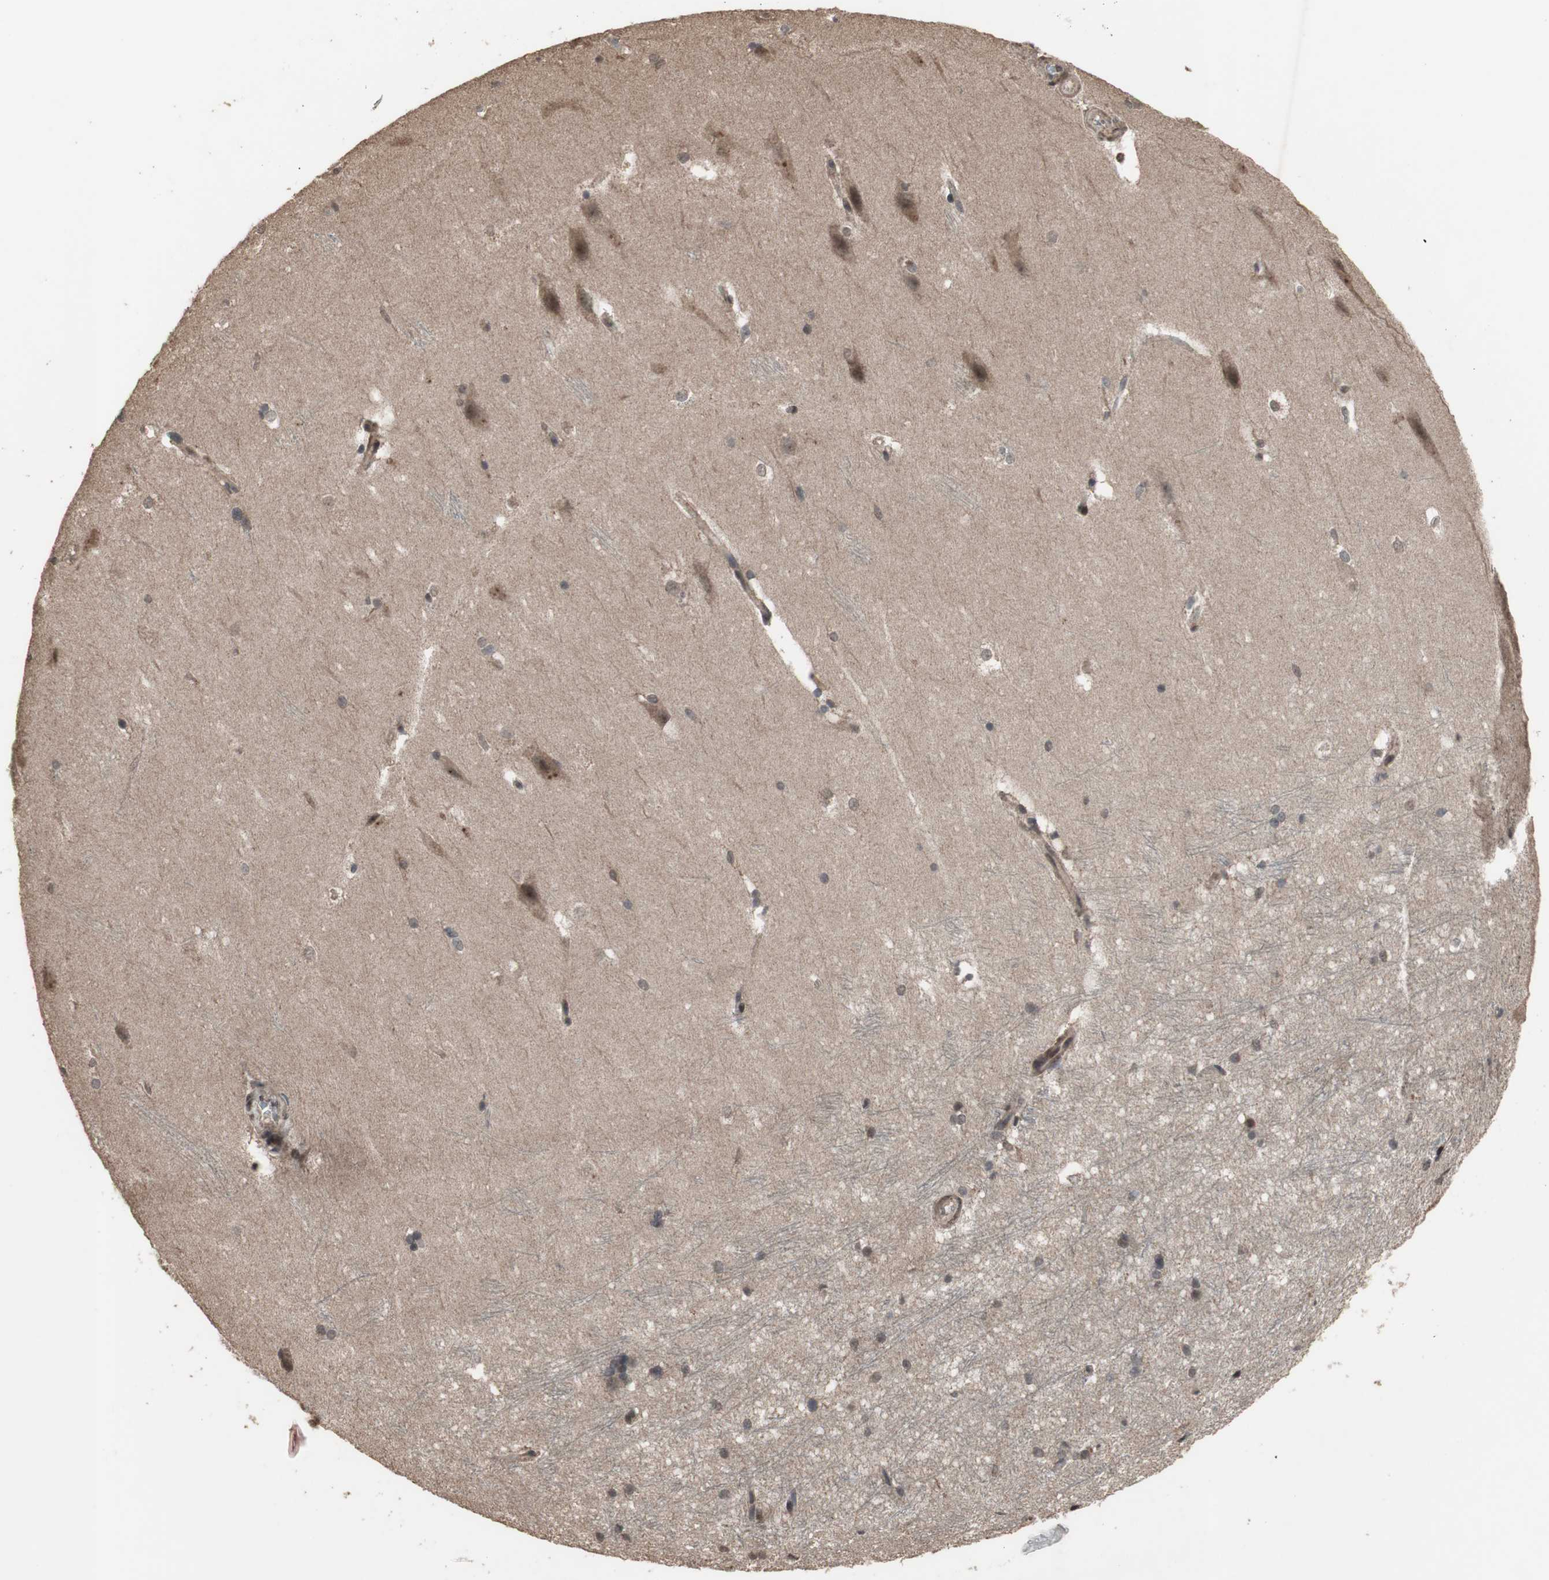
{"staining": {"intensity": "negative", "quantity": "none", "location": "none"}, "tissue": "hippocampus", "cell_type": "Glial cells", "image_type": "normal", "snomed": [{"axis": "morphology", "description": "Normal tissue, NOS"}, {"axis": "topography", "description": "Hippocampus"}], "caption": "This is an IHC histopathology image of normal human hippocampus. There is no staining in glial cells.", "gene": "KANSL1", "patient": {"sex": "female", "age": 19}}